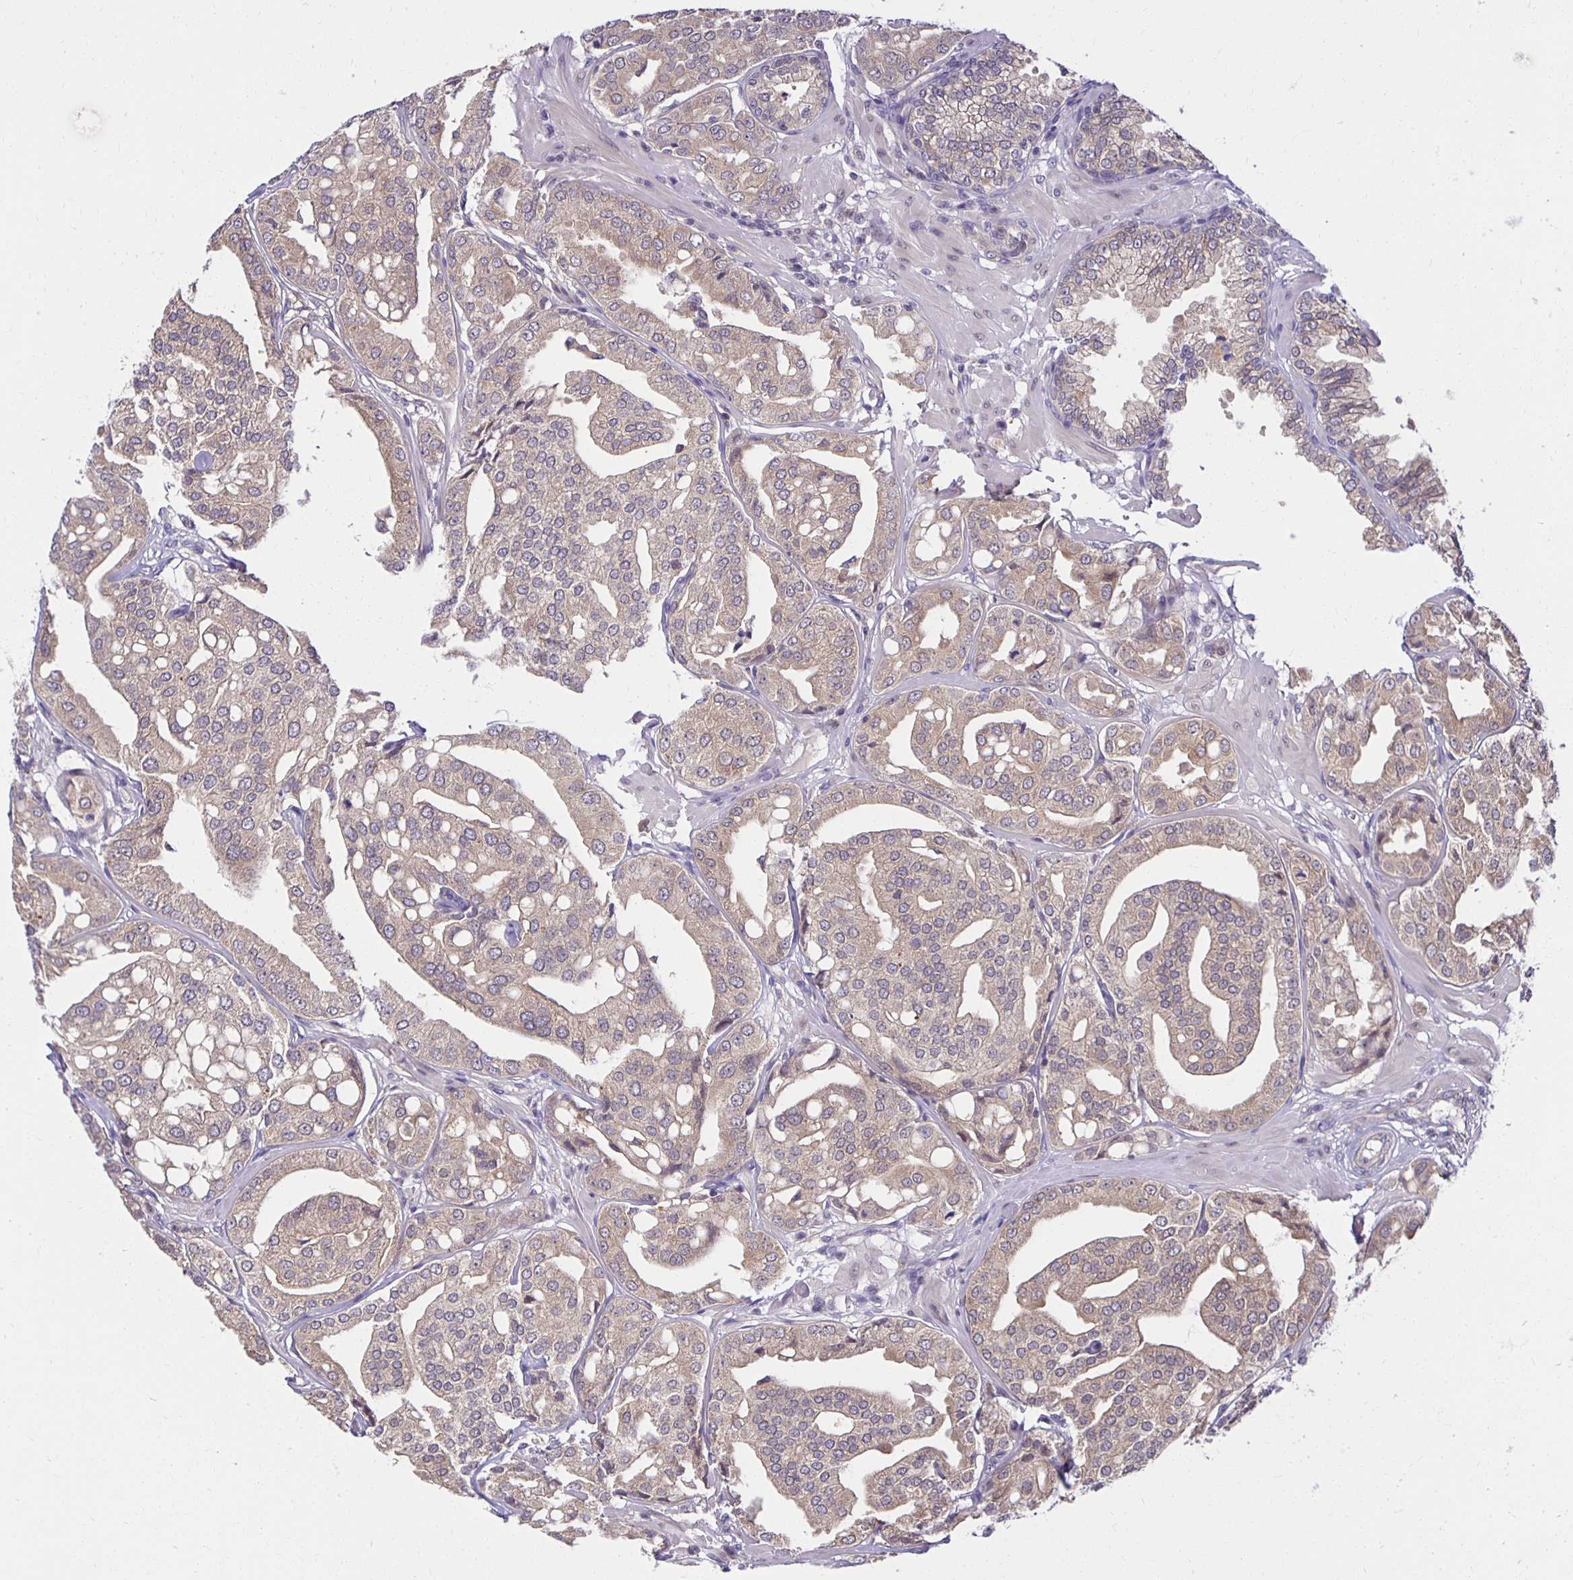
{"staining": {"intensity": "weak", "quantity": ">75%", "location": "cytoplasmic/membranous"}, "tissue": "renal cancer", "cell_type": "Tumor cells", "image_type": "cancer", "snomed": [{"axis": "morphology", "description": "Adenocarcinoma, NOS"}, {"axis": "topography", "description": "Urinary bladder"}], "caption": "A brown stain labels weak cytoplasmic/membranous positivity of a protein in adenocarcinoma (renal) tumor cells.", "gene": "MIEN1", "patient": {"sex": "male", "age": 61}}